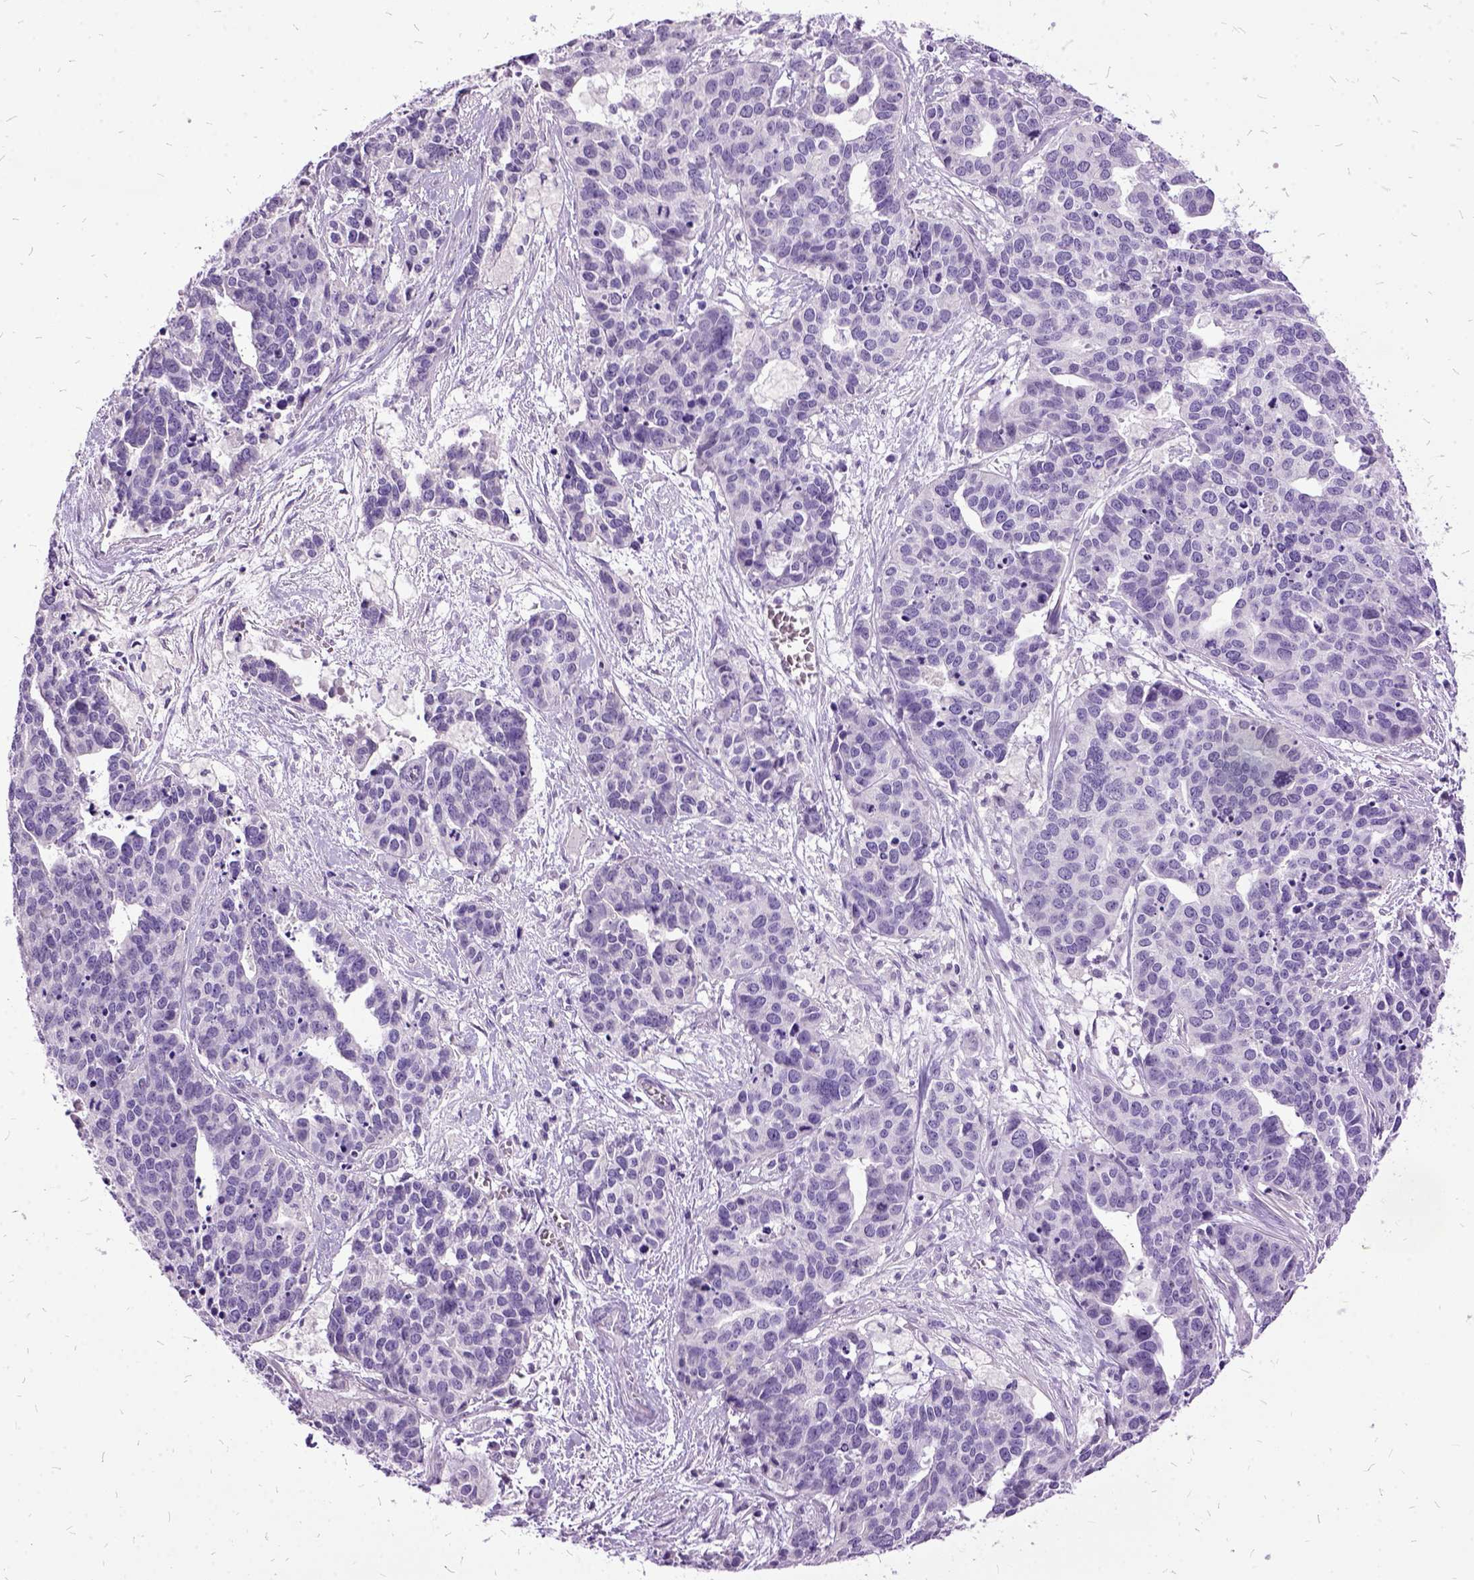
{"staining": {"intensity": "negative", "quantity": "none", "location": "none"}, "tissue": "ovarian cancer", "cell_type": "Tumor cells", "image_type": "cancer", "snomed": [{"axis": "morphology", "description": "Carcinoma, endometroid"}, {"axis": "topography", "description": "Ovary"}], "caption": "This is an immunohistochemistry image of ovarian endometroid carcinoma. There is no positivity in tumor cells.", "gene": "MME", "patient": {"sex": "female", "age": 65}}